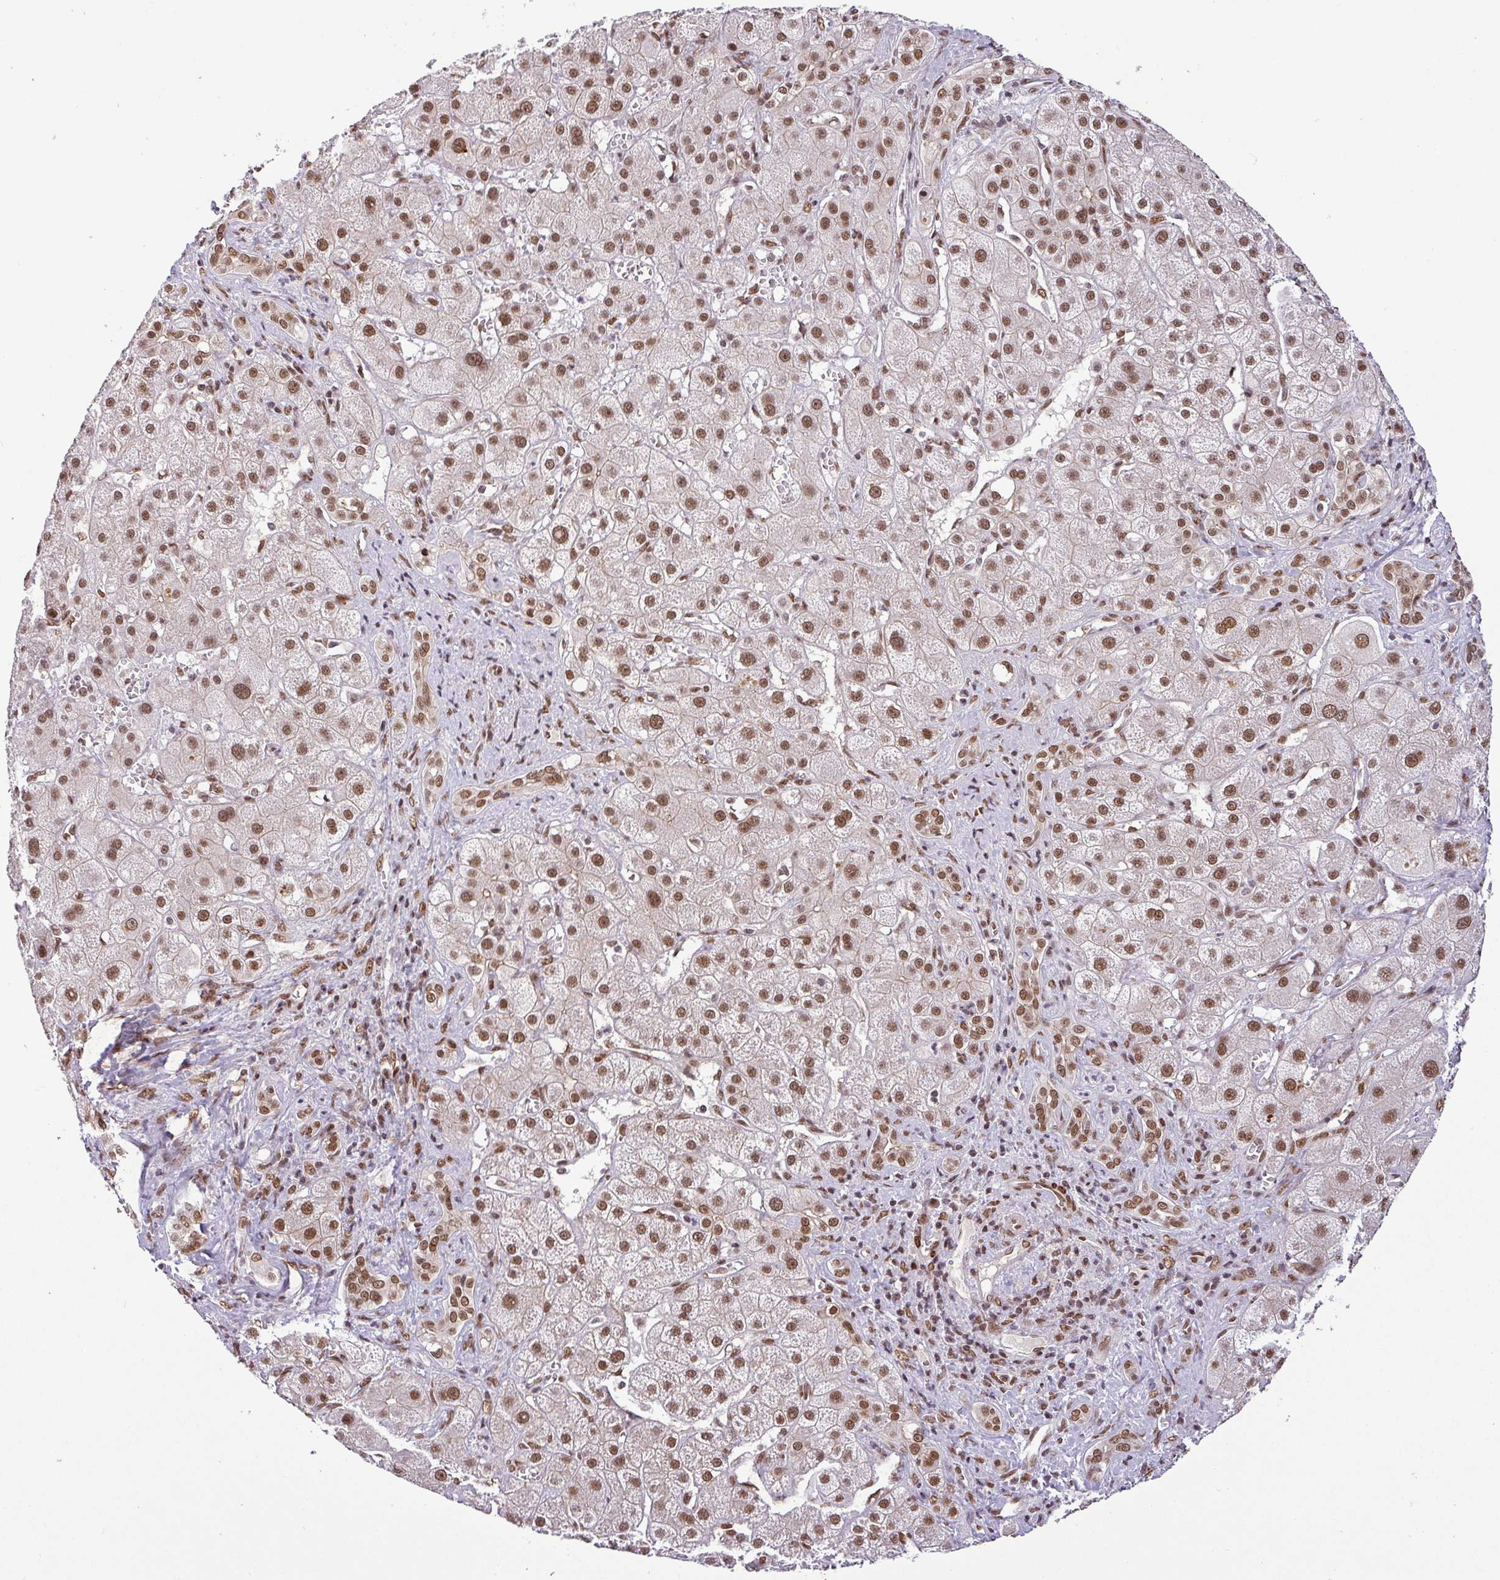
{"staining": {"intensity": "moderate", "quantity": ">75%", "location": "nuclear"}, "tissue": "liver cancer", "cell_type": "Tumor cells", "image_type": "cancer", "snomed": [{"axis": "morphology", "description": "Cholangiocarcinoma"}, {"axis": "topography", "description": "Liver"}], "caption": "Immunohistochemistry (DAB (3,3'-diaminobenzidine)) staining of human cholangiocarcinoma (liver) shows moderate nuclear protein positivity in approximately >75% of tumor cells. Immunohistochemistry (ihc) stains the protein of interest in brown and the nuclei are stained blue.", "gene": "SRSF2", "patient": {"sex": "male", "age": 67}}